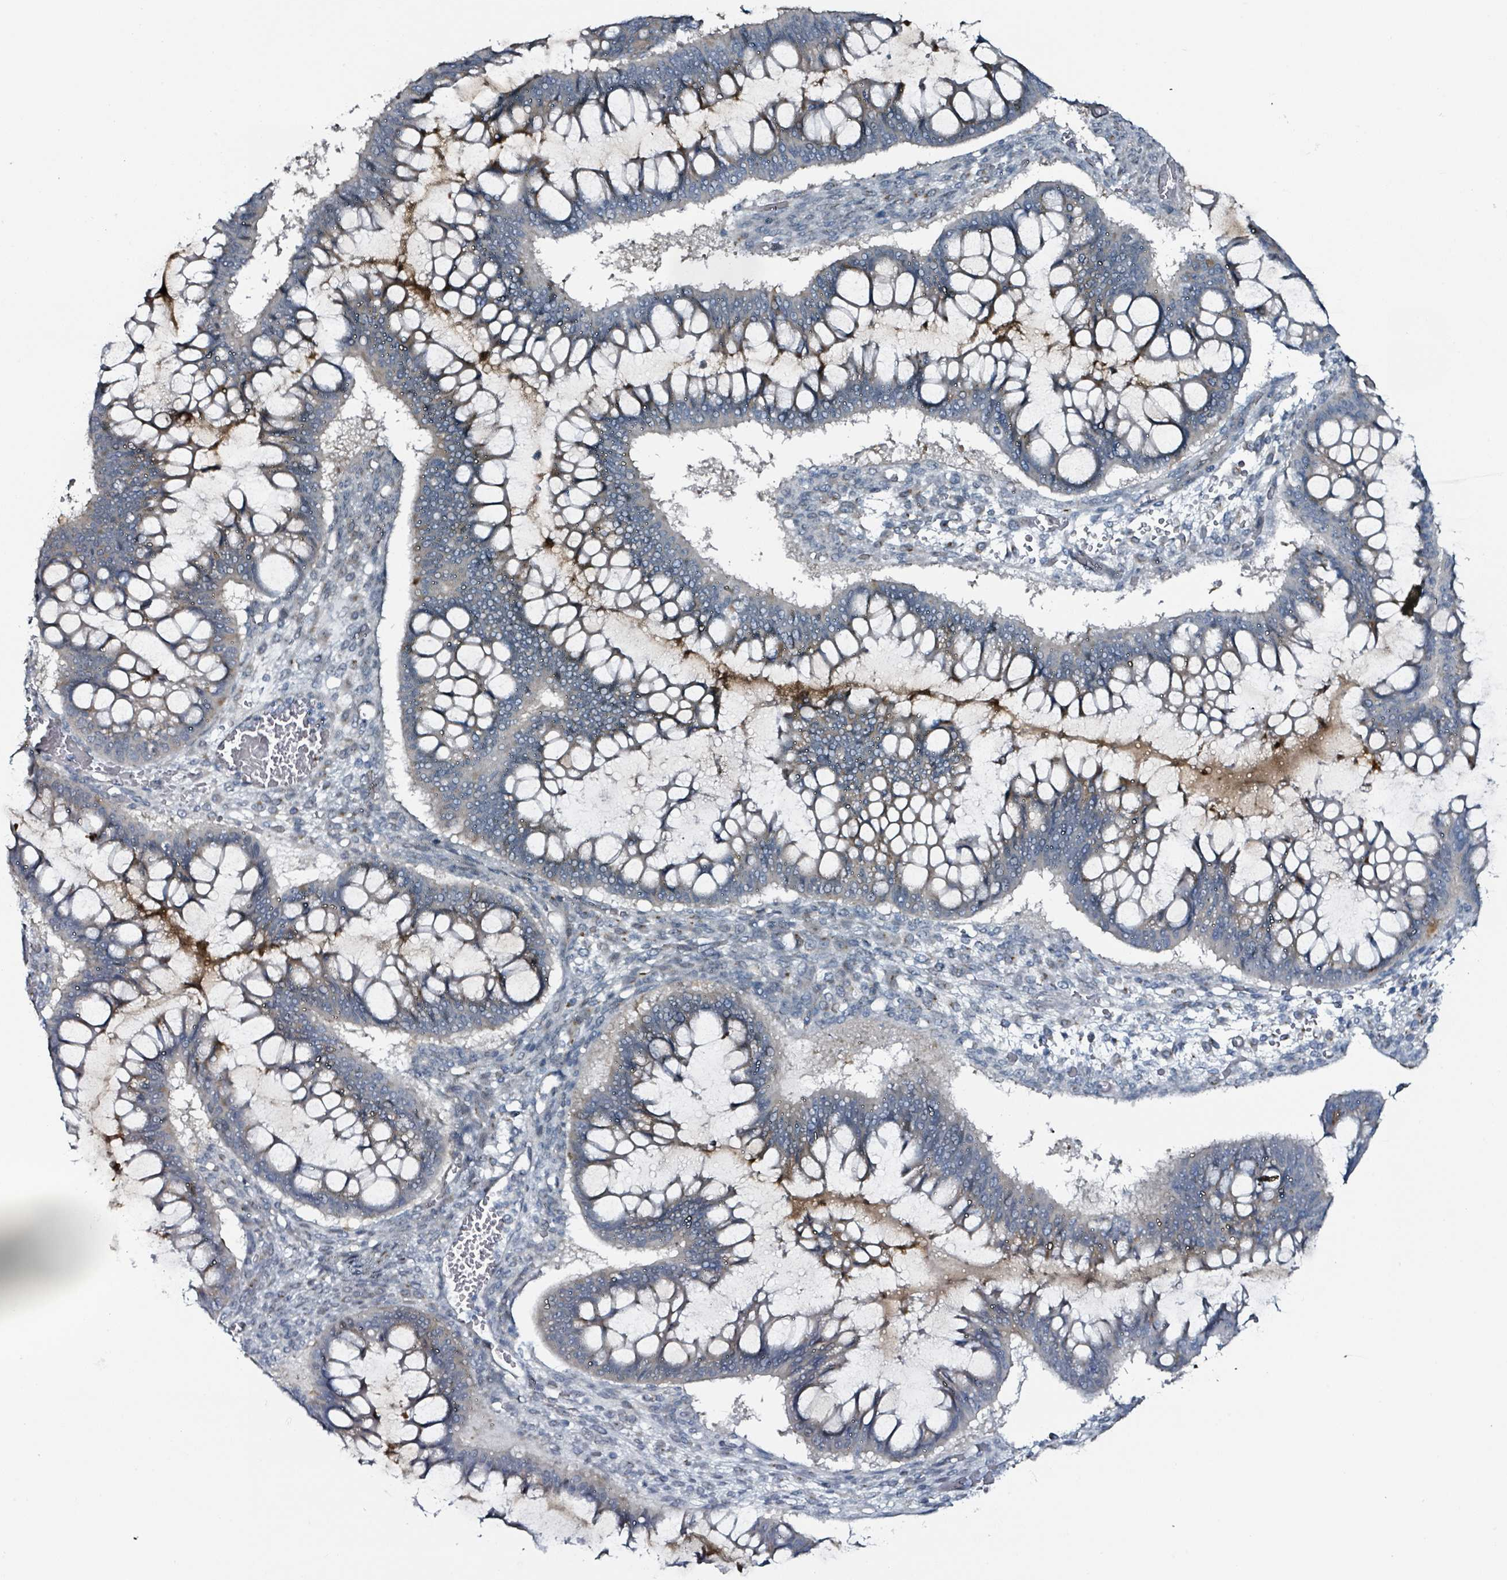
{"staining": {"intensity": "negative", "quantity": "none", "location": "none"}, "tissue": "ovarian cancer", "cell_type": "Tumor cells", "image_type": "cancer", "snomed": [{"axis": "morphology", "description": "Cystadenocarcinoma, mucinous, NOS"}, {"axis": "topography", "description": "Ovary"}], "caption": "A high-resolution image shows immunohistochemistry staining of ovarian mucinous cystadenocarcinoma, which reveals no significant positivity in tumor cells.", "gene": "B3GAT3", "patient": {"sex": "female", "age": 73}}